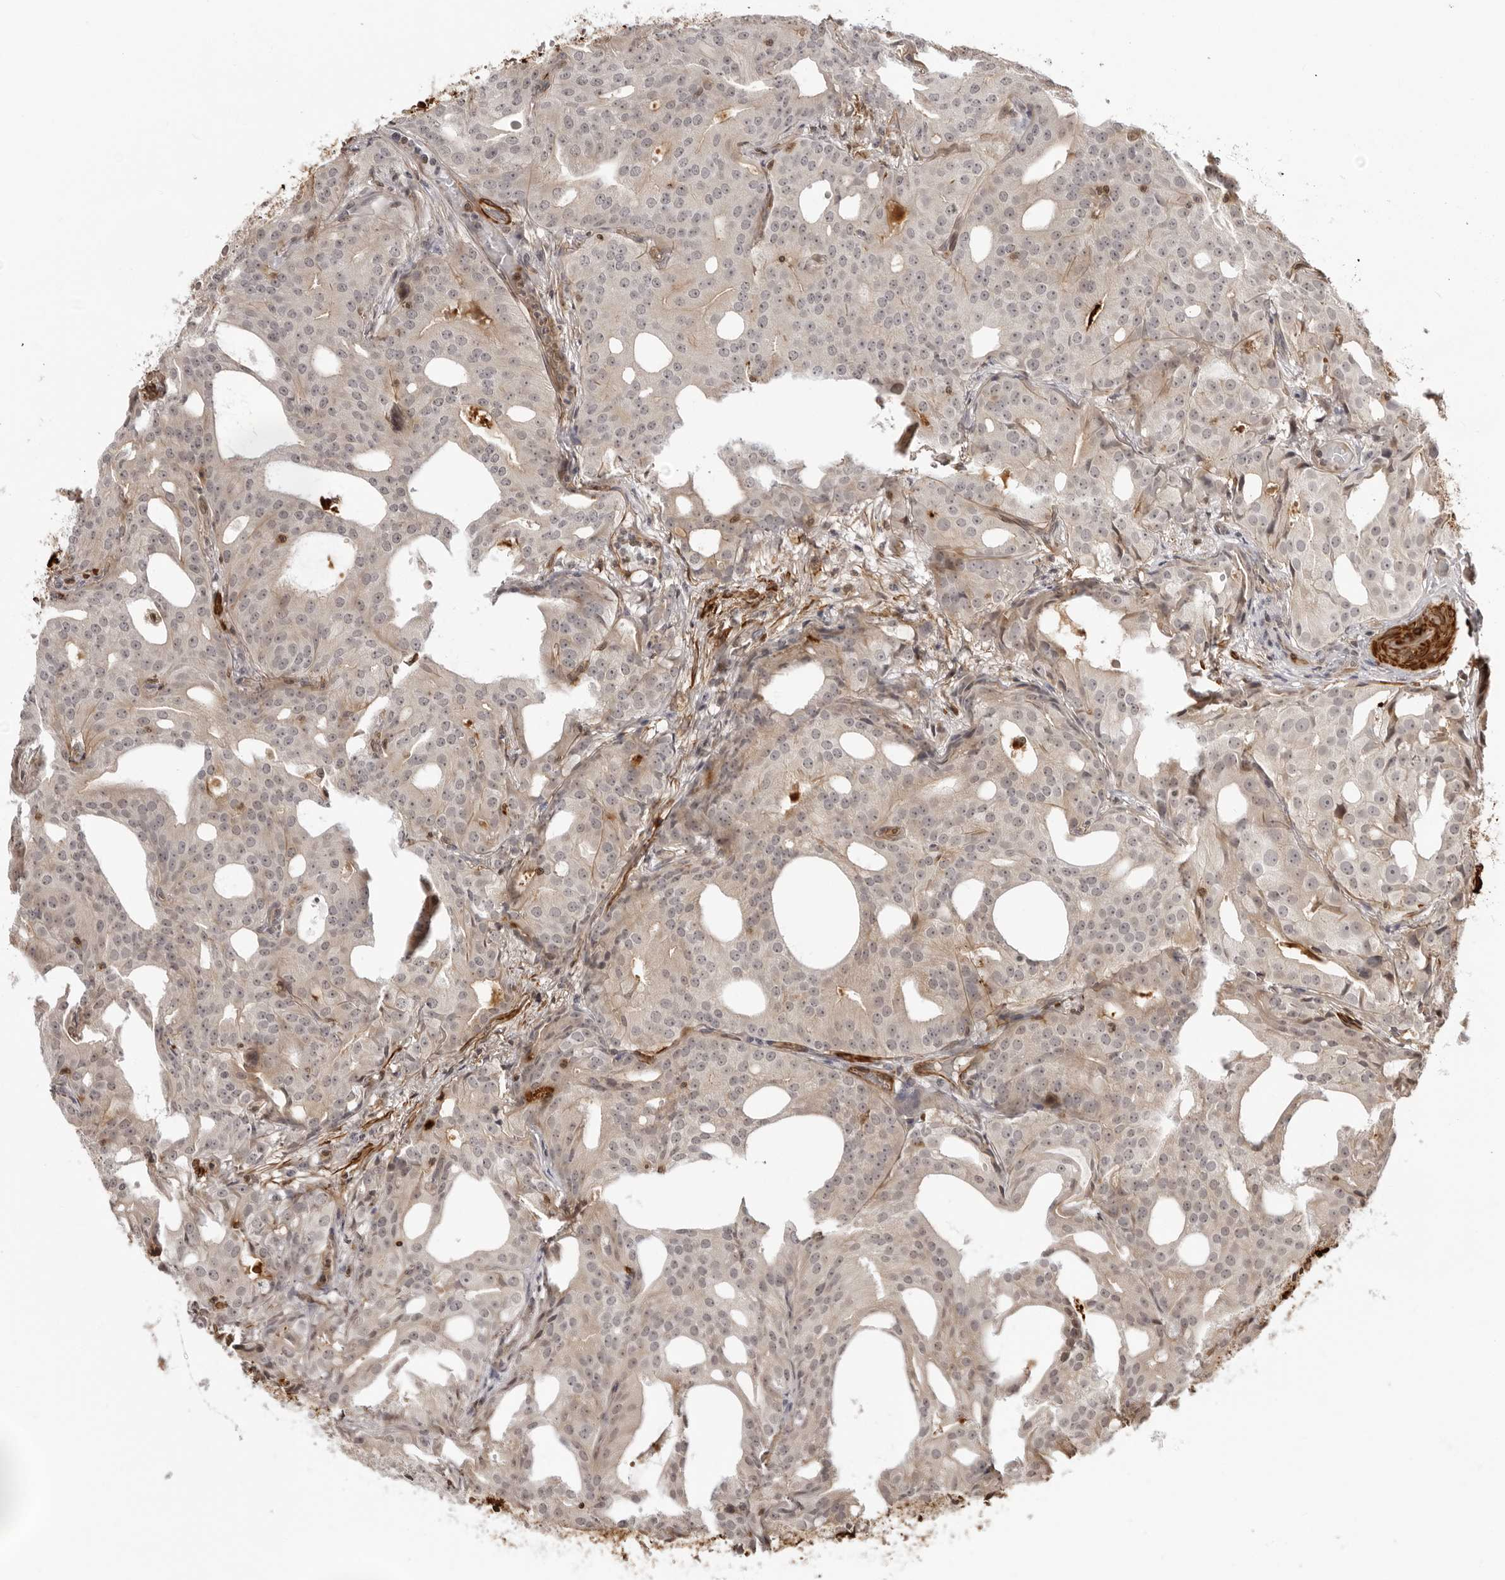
{"staining": {"intensity": "weak", "quantity": "25%-75%", "location": "cytoplasmic/membranous"}, "tissue": "prostate cancer", "cell_type": "Tumor cells", "image_type": "cancer", "snomed": [{"axis": "morphology", "description": "Adenocarcinoma, Medium grade"}, {"axis": "topography", "description": "Prostate"}], "caption": "An immunohistochemistry image of tumor tissue is shown. Protein staining in brown shows weak cytoplasmic/membranous positivity in prostate cancer (adenocarcinoma (medium-grade)) within tumor cells.", "gene": "UNK", "patient": {"sex": "male", "age": 88}}